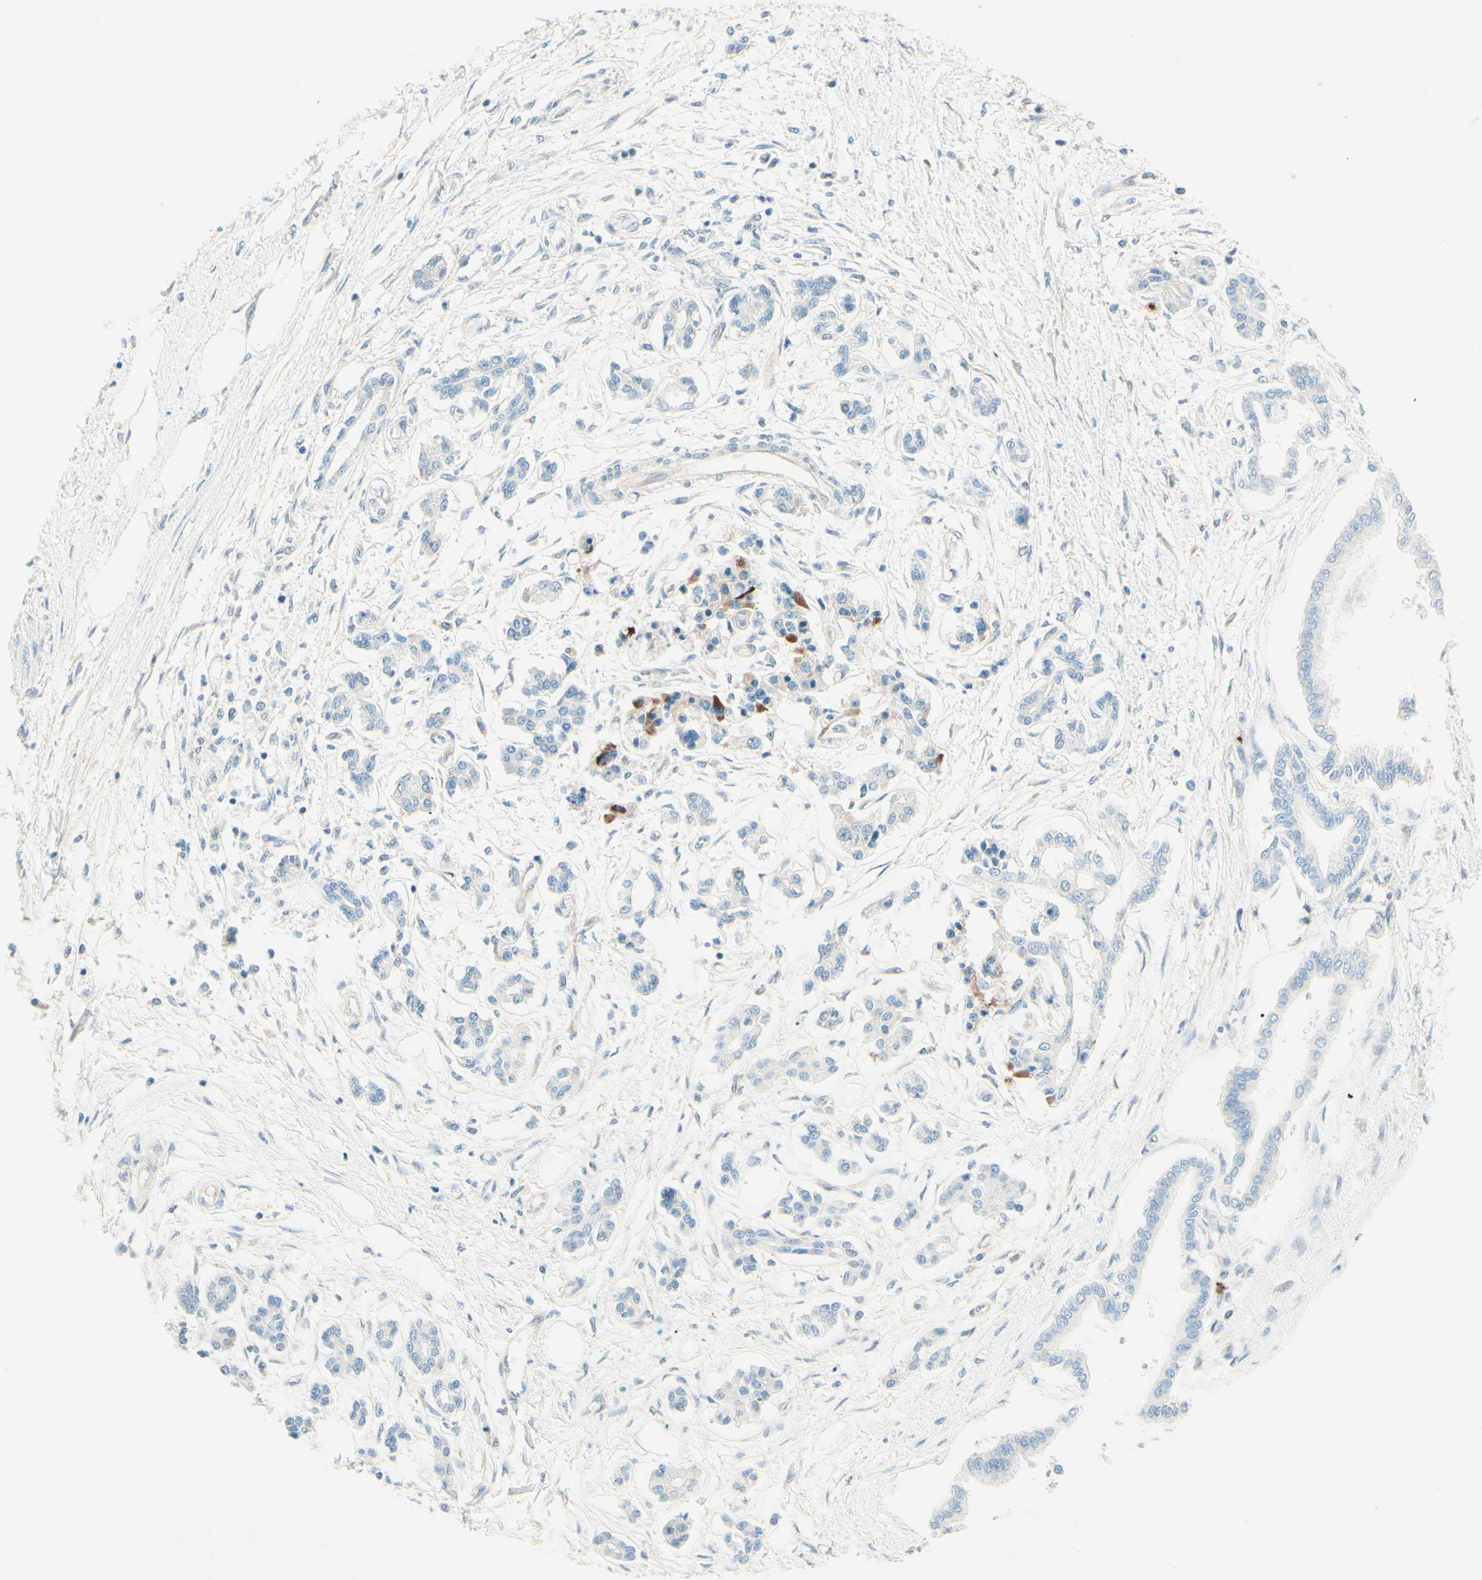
{"staining": {"intensity": "negative", "quantity": "none", "location": "none"}, "tissue": "pancreatic cancer", "cell_type": "Tumor cells", "image_type": "cancer", "snomed": [{"axis": "morphology", "description": "Adenocarcinoma, NOS"}, {"axis": "topography", "description": "Pancreas"}], "caption": "Protein analysis of pancreatic cancer (adenocarcinoma) exhibits no significant expression in tumor cells.", "gene": "TAOK2", "patient": {"sex": "male", "age": 56}}